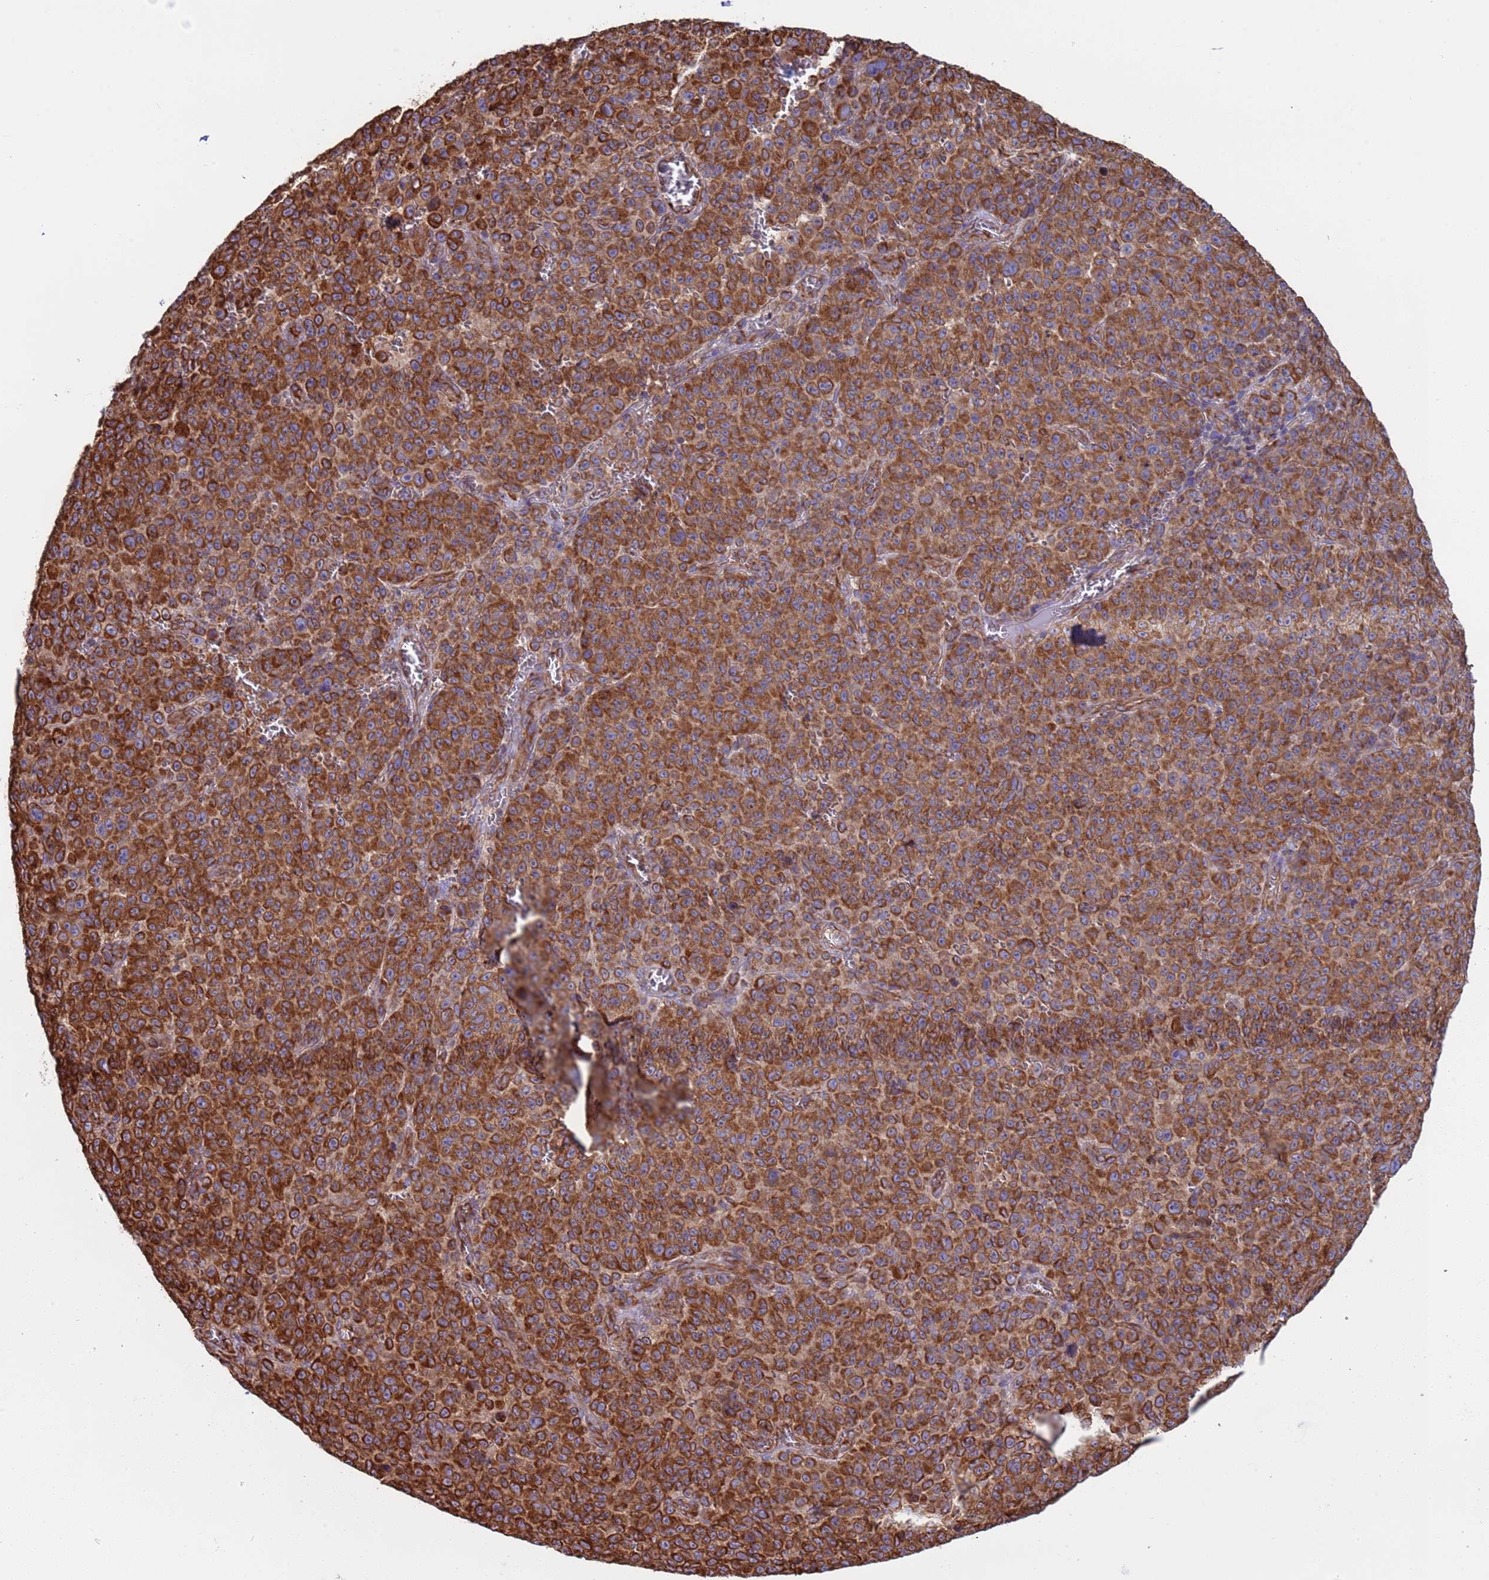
{"staining": {"intensity": "strong", "quantity": ">75%", "location": "cytoplasmic/membranous"}, "tissue": "melanoma", "cell_type": "Tumor cells", "image_type": "cancer", "snomed": [{"axis": "morphology", "description": "Malignant melanoma, NOS"}, {"axis": "topography", "description": "Skin"}], "caption": "Malignant melanoma stained for a protein (brown) exhibits strong cytoplasmic/membranous positive staining in about >75% of tumor cells.", "gene": "NUDT12", "patient": {"sex": "female", "age": 82}}